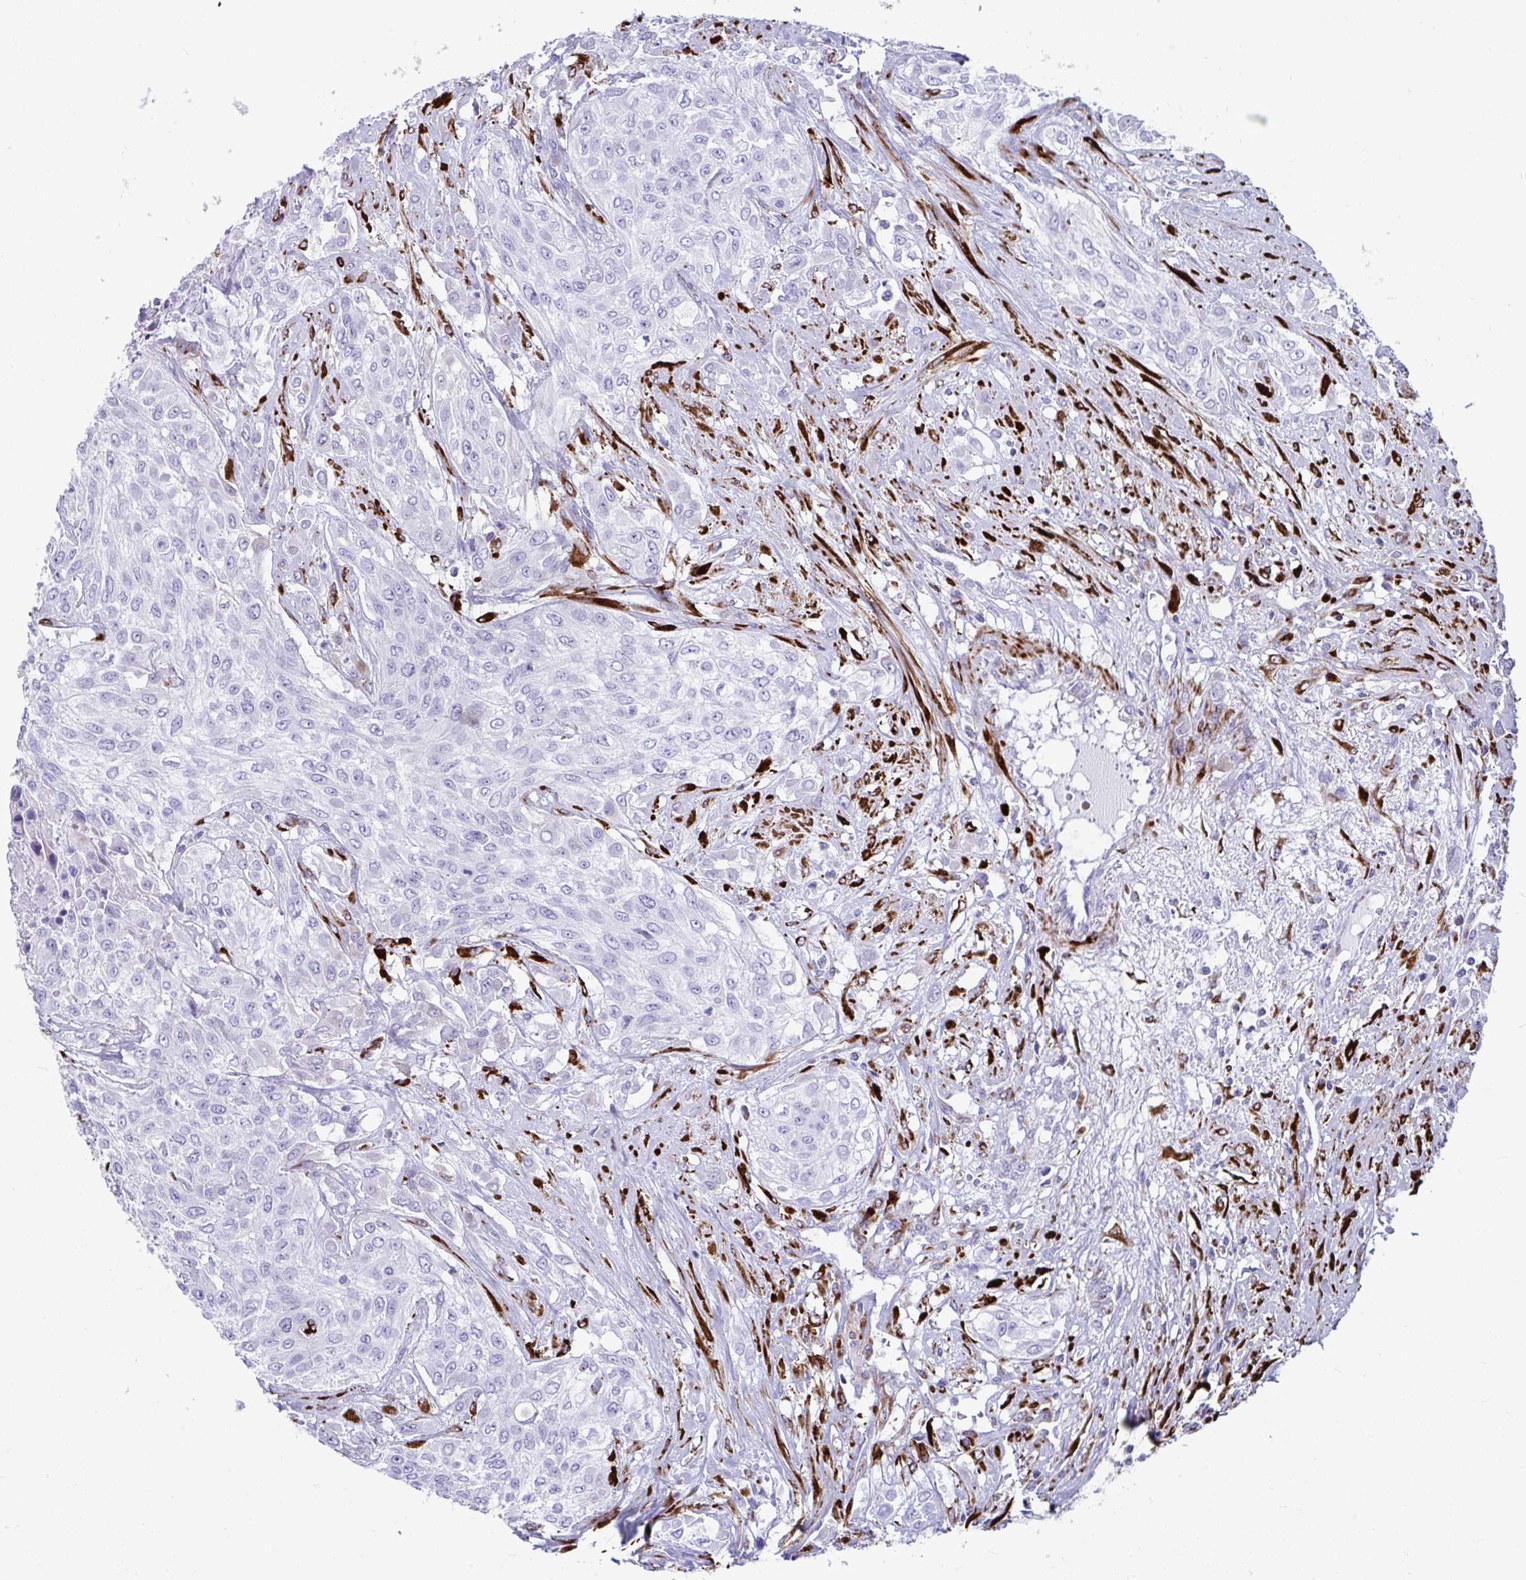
{"staining": {"intensity": "negative", "quantity": "none", "location": "none"}, "tissue": "urothelial cancer", "cell_type": "Tumor cells", "image_type": "cancer", "snomed": [{"axis": "morphology", "description": "Urothelial carcinoma, High grade"}, {"axis": "topography", "description": "Urinary bladder"}], "caption": "IHC image of neoplastic tissue: human urothelial cancer stained with DAB reveals no significant protein expression in tumor cells.", "gene": "GRXCR2", "patient": {"sex": "male", "age": 57}}